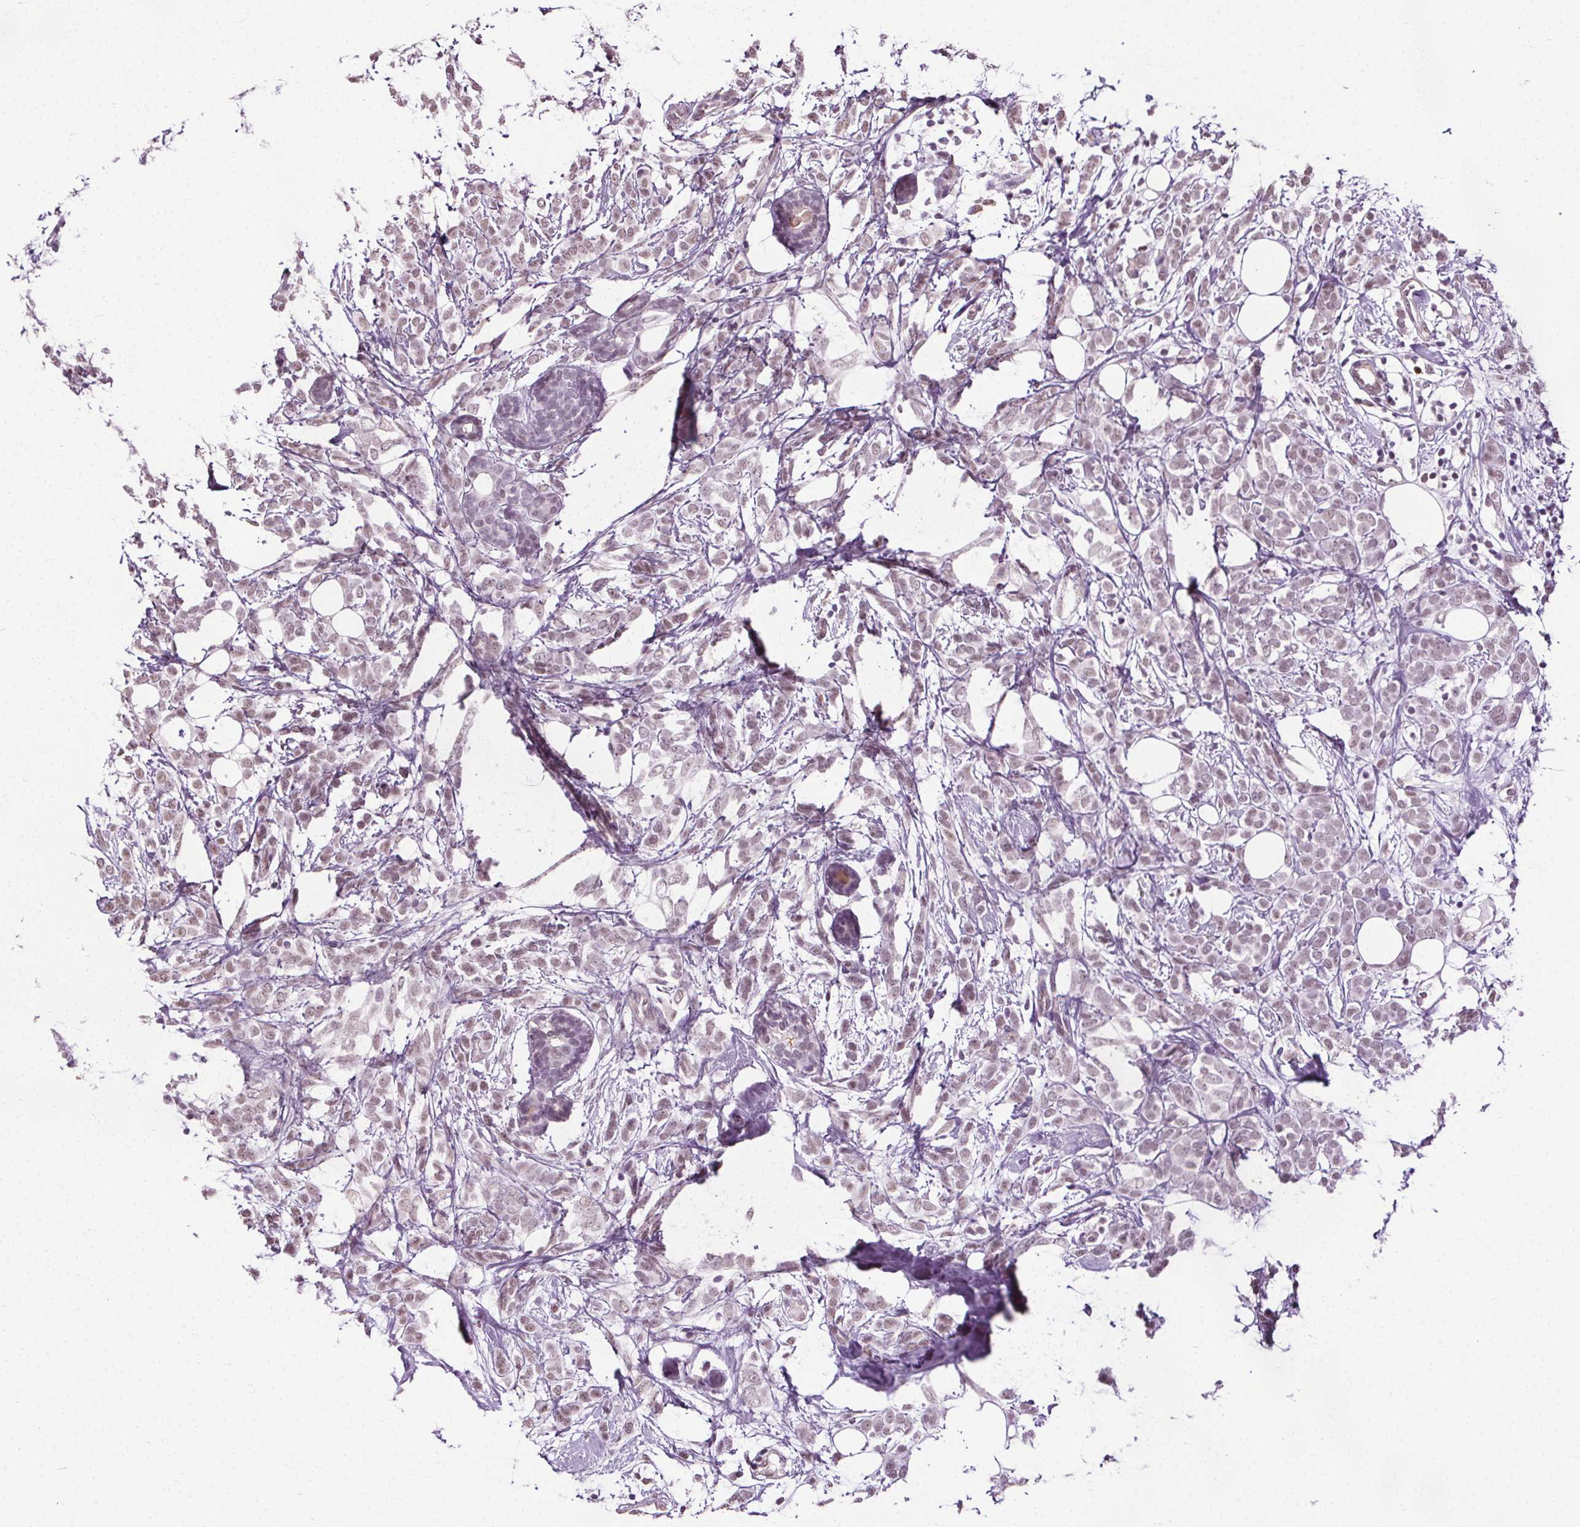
{"staining": {"intensity": "weak", "quantity": "25%-75%", "location": "nuclear"}, "tissue": "breast cancer", "cell_type": "Tumor cells", "image_type": "cancer", "snomed": [{"axis": "morphology", "description": "Lobular carcinoma"}, {"axis": "topography", "description": "Breast"}], "caption": "IHC image of neoplastic tissue: human breast cancer (lobular carcinoma) stained using immunohistochemistry (IHC) shows low levels of weak protein expression localized specifically in the nuclear of tumor cells, appearing as a nuclear brown color.", "gene": "CEBPA", "patient": {"sex": "female", "age": 49}}